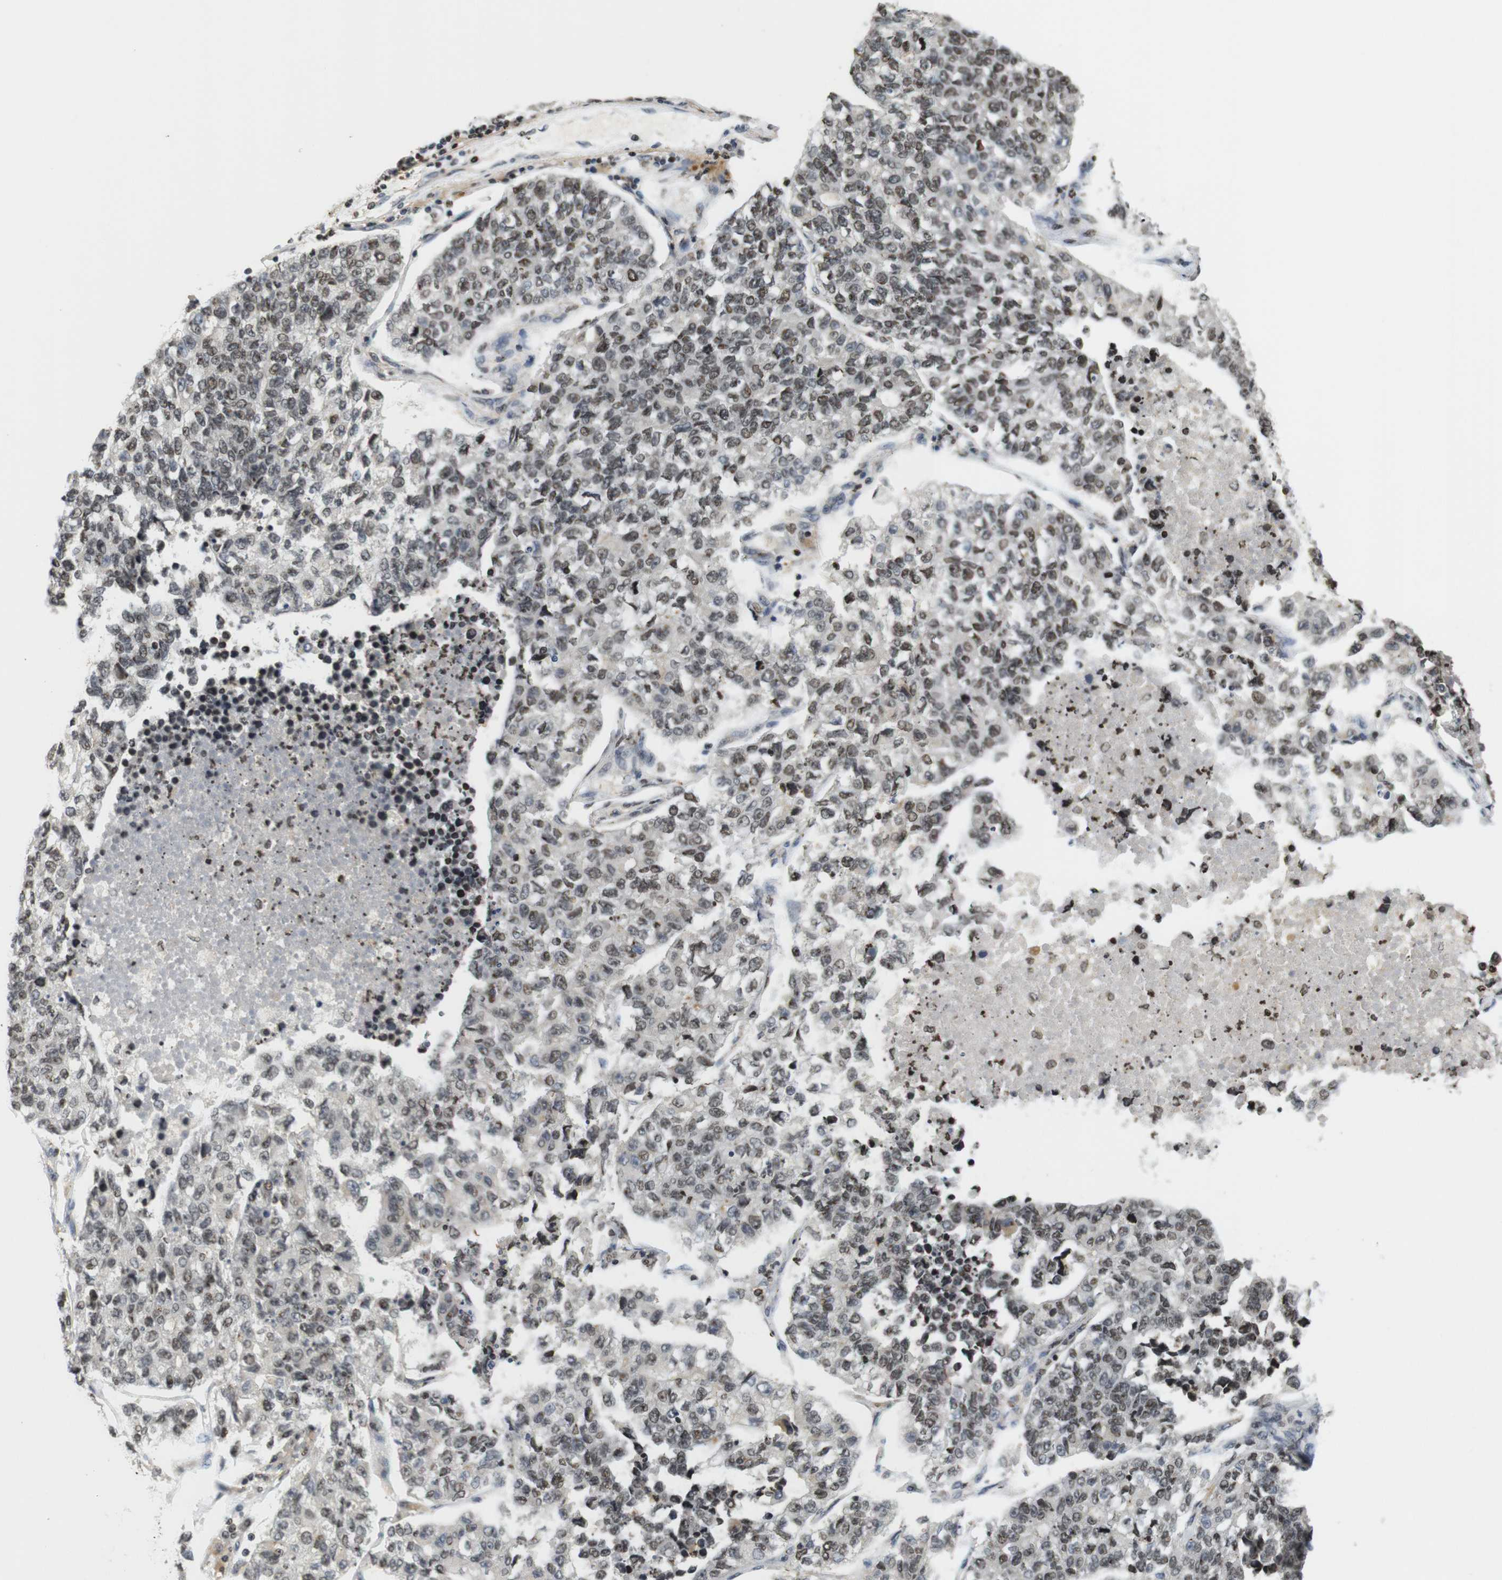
{"staining": {"intensity": "moderate", "quantity": "25%-75%", "location": "nuclear"}, "tissue": "lung cancer", "cell_type": "Tumor cells", "image_type": "cancer", "snomed": [{"axis": "morphology", "description": "Adenocarcinoma, NOS"}, {"axis": "topography", "description": "Lung"}], "caption": "Immunohistochemistry (IHC) micrograph of human lung cancer stained for a protein (brown), which reveals medium levels of moderate nuclear staining in about 25%-75% of tumor cells.", "gene": "MBD1", "patient": {"sex": "male", "age": 49}}